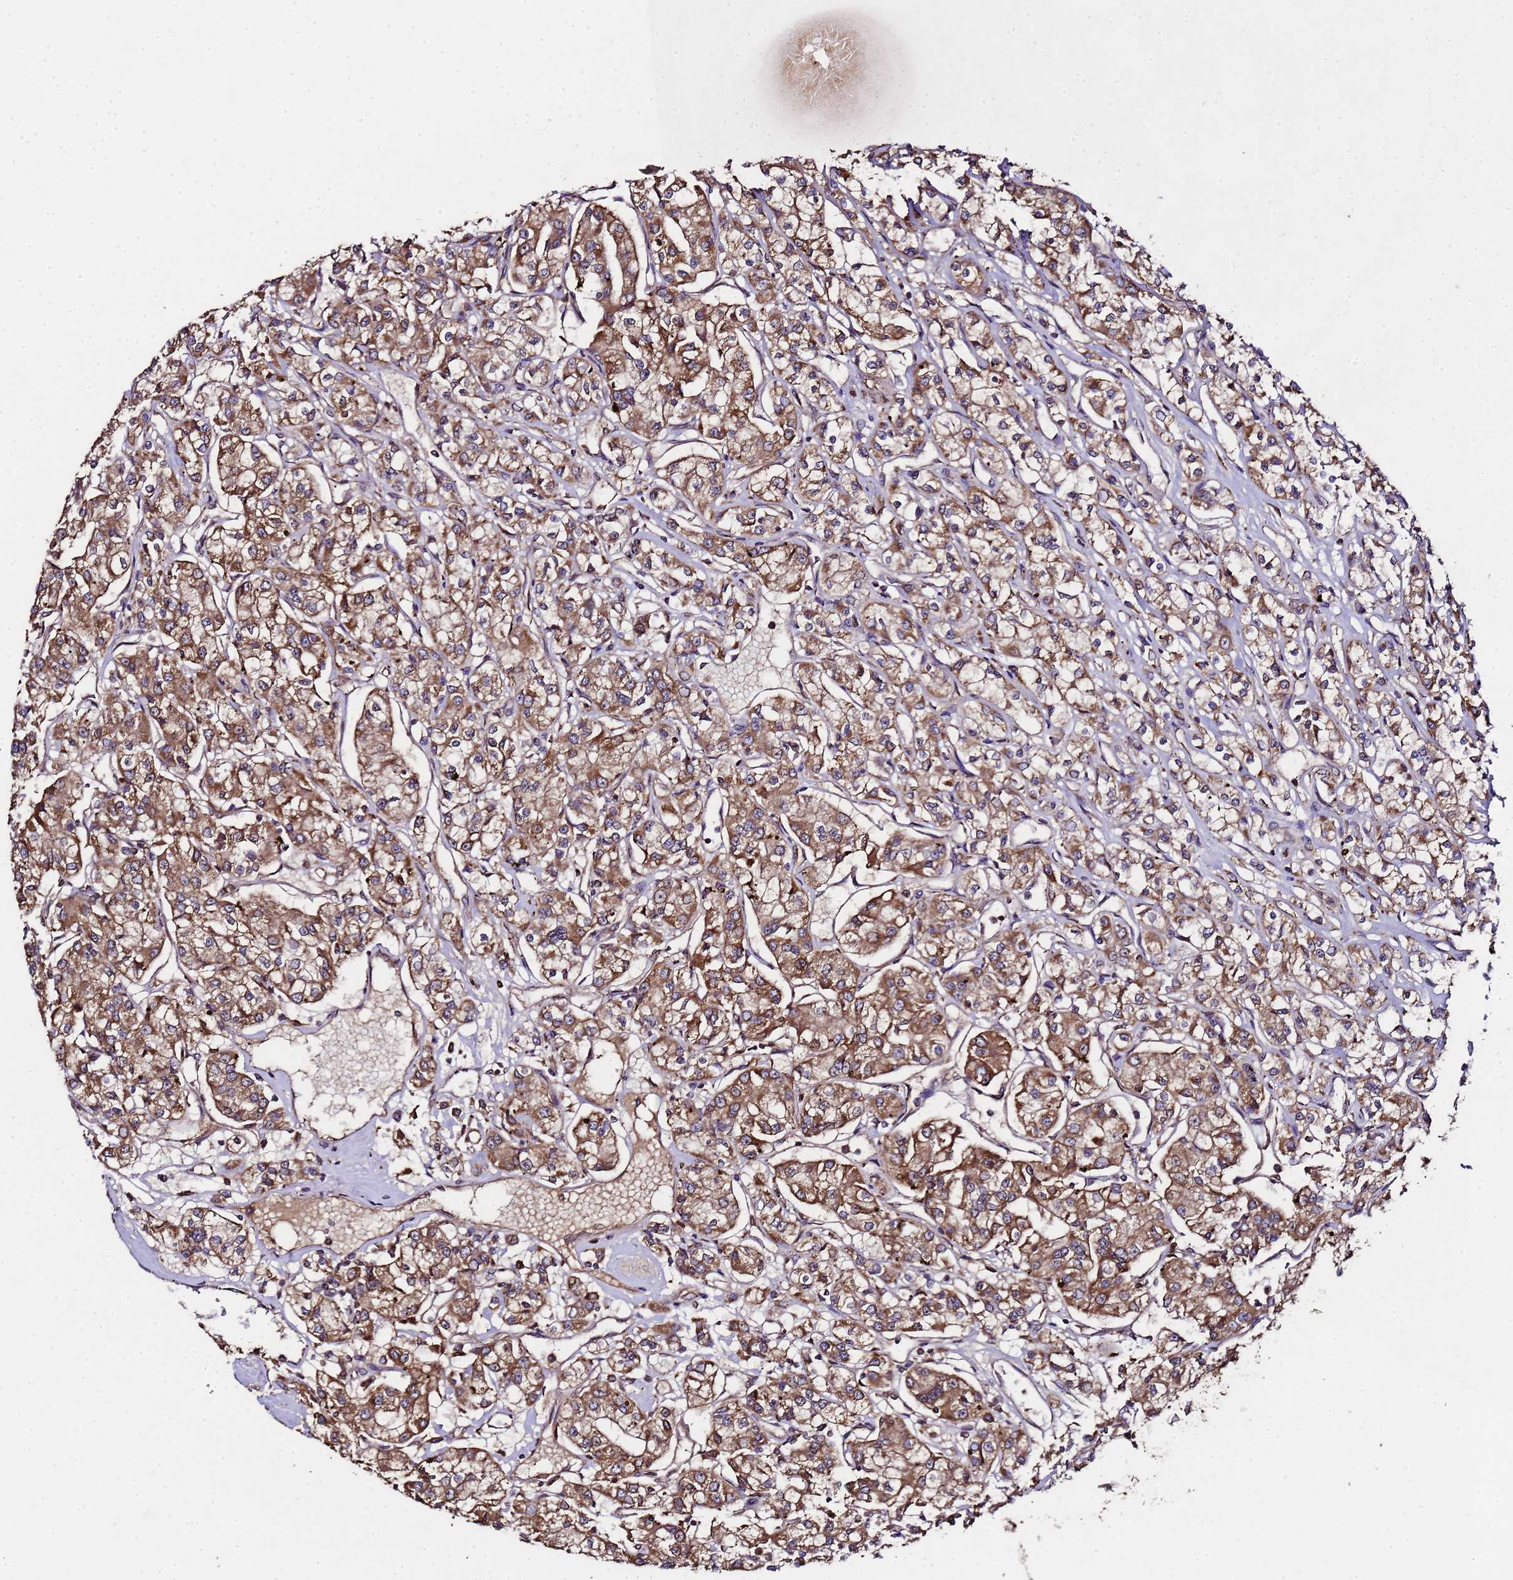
{"staining": {"intensity": "moderate", "quantity": ">75%", "location": "cytoplasmic/membranous"}, "tissue": "renal cancer", "cell_type": "Tumor cells", "image_type": "cancer", "snomed": [{"axis": "morphology", "description": "Adenocarcinoma, NOS"}, {"axis": "topography", "description": "Kidney"}], "caption": "A medium amount of moderate cytoplasmic/membranous expression is present in approximately >75% of tumor cells in adenocarcinoma (renal) tissue. (Brightfield microscopy of DAB IHC at high magnification).", "gene": "HSPBAP1", "patient": {"sex": "female", "age": 59}}